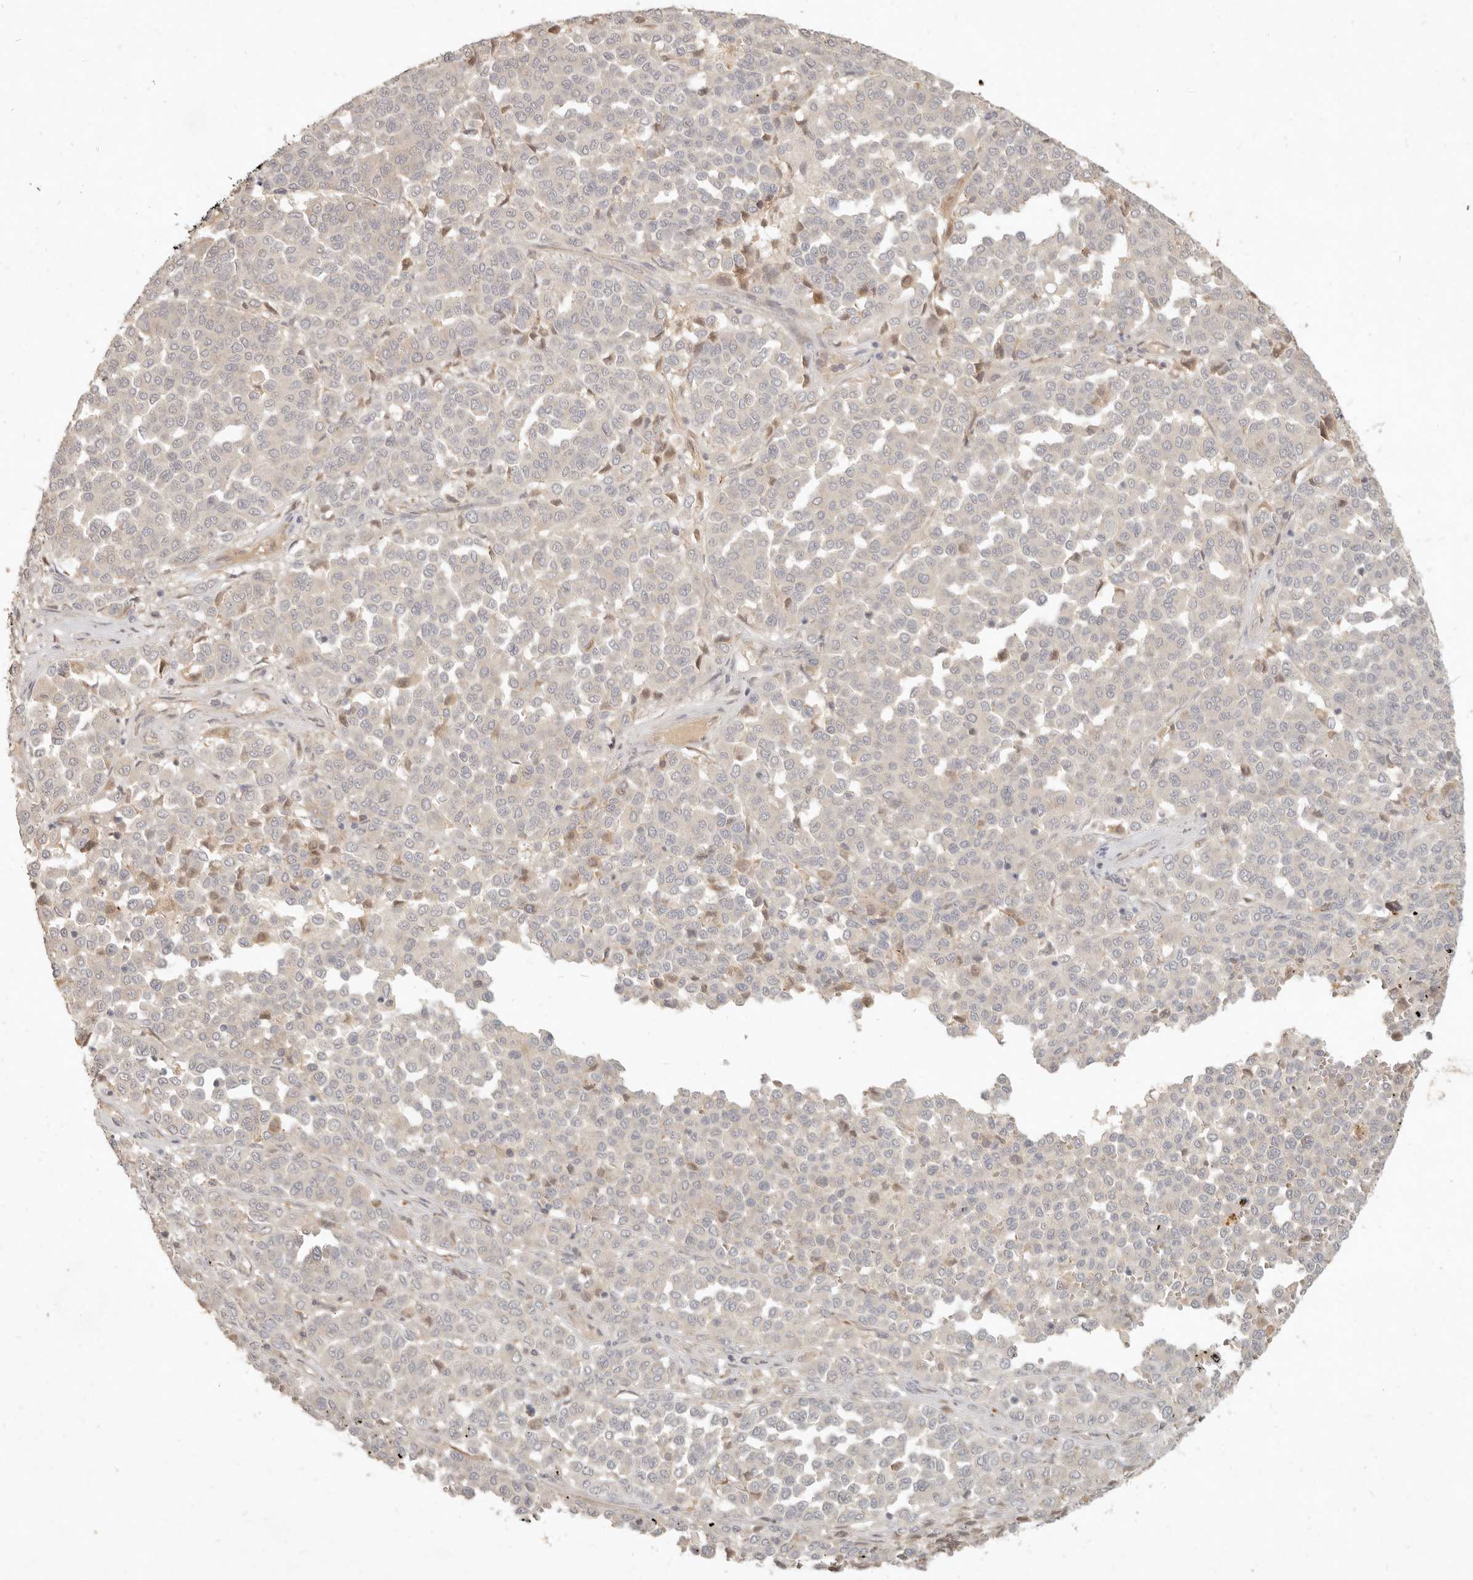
{"staining": {"intensity": "negative", "quantity": "none", "location": "none"}, "tissue": "melanoma", "cell_type": "Tumor cells", "image_type": "cancer", "snomed": [{"axis": "morphology", "description": "Malignant melanoma, Metastatic site"}, {"axis": "topography", "description": "Pancreas"}], "caption": "Tumor cells show no significant expression in malignant melanoma (metastatic site).", "gene": "UBXN11", "patient": {"sex": "female", "age": 30}}